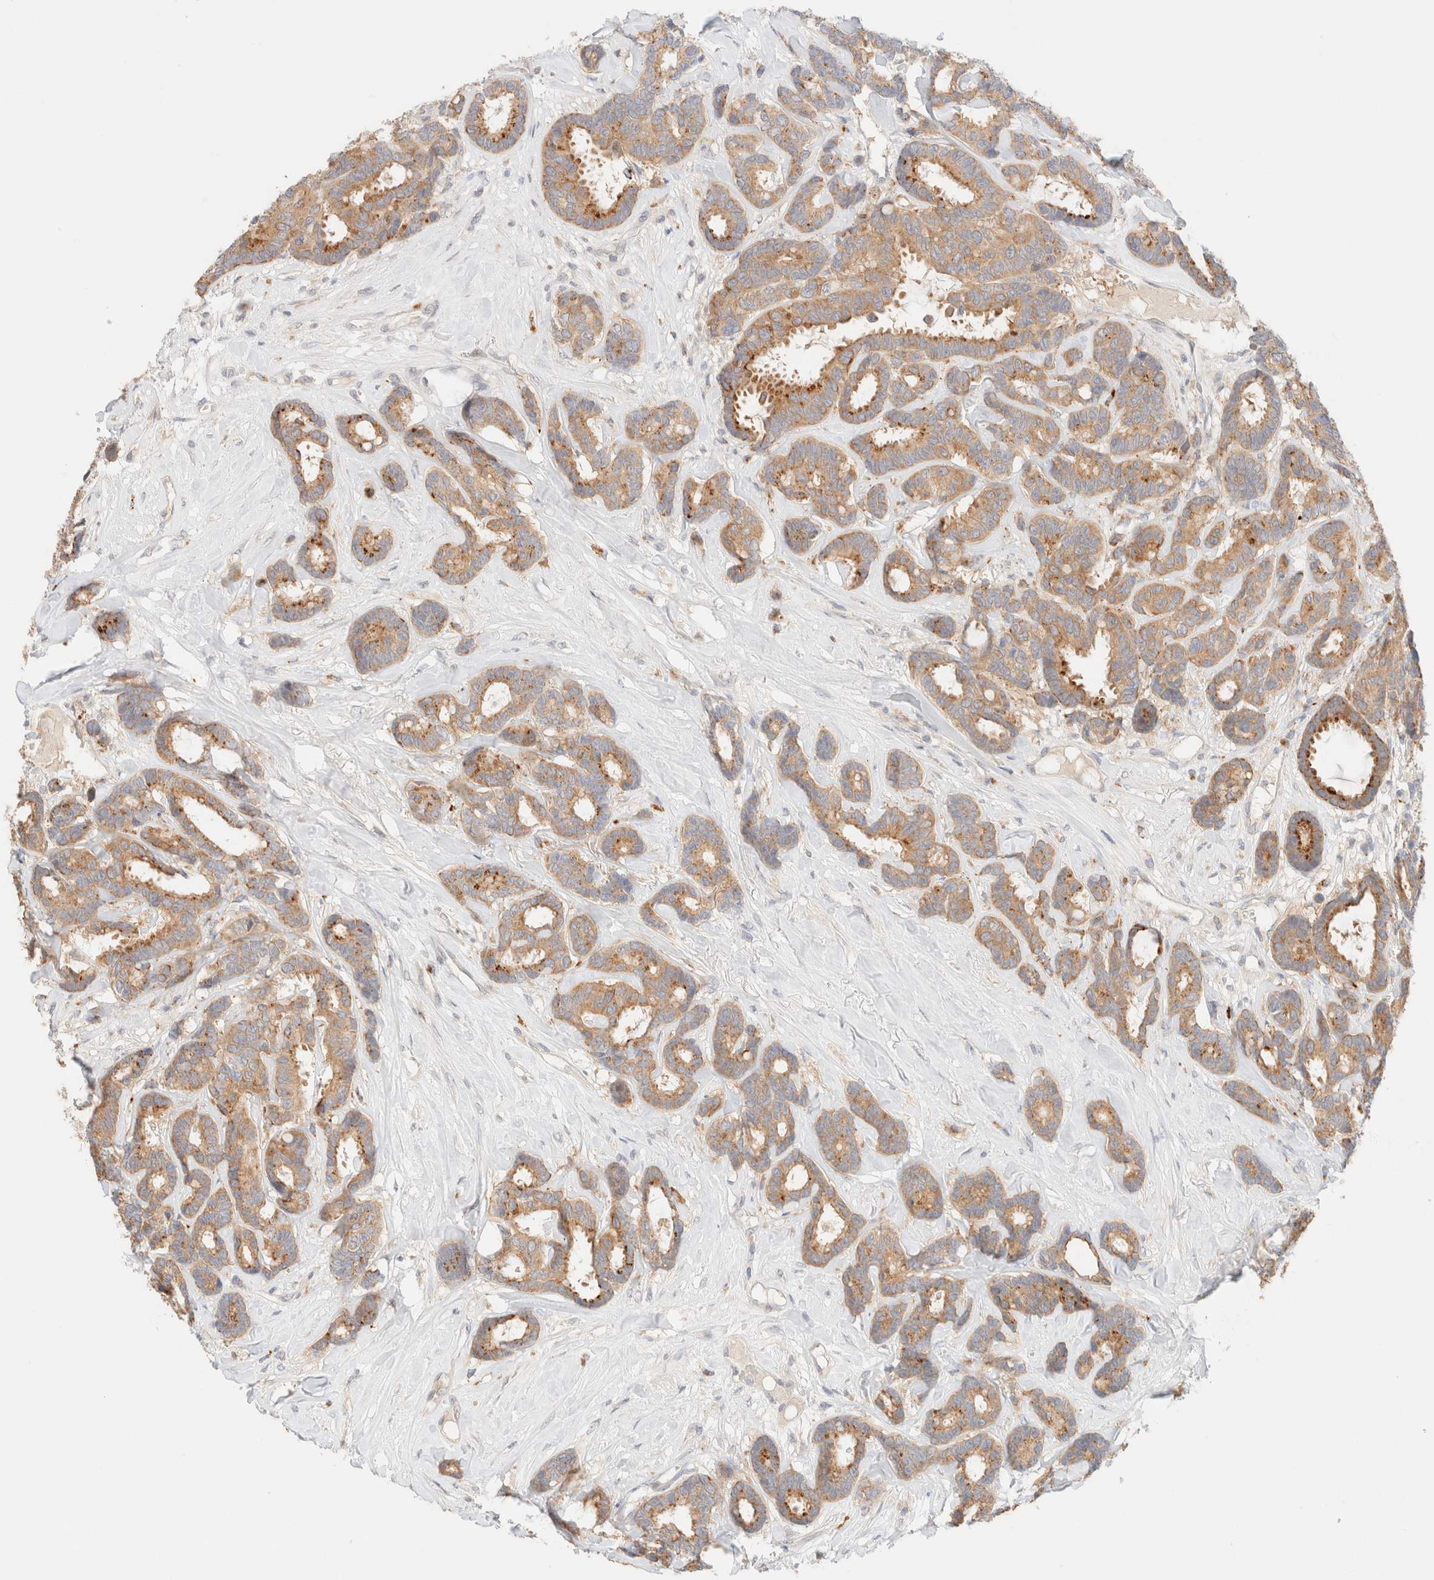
{"staining": {"intensity": "moderate", "quantity": ">75%", "location": "cytoplasmic/membranous"}, "tissue": "breast cancer", "cell_type": "Tumor cells", "image_type": "cancer", "snomed": [{"axis": "morphology", "description": "Duct carcinoma"}, {"axis": "topography", "description": "Breast"}], "caption": "Protein analysis of breast cancer (intraductal carcinoma) tissue demonstrates moderate cytoplasmic/membranous expression in approximately >75% of tumor cells. (brown staining indicates protein expression, while blue staining denotes nuclei).", "gene": "SGSM2", "patient": {"sex": "female", "age": 87}}